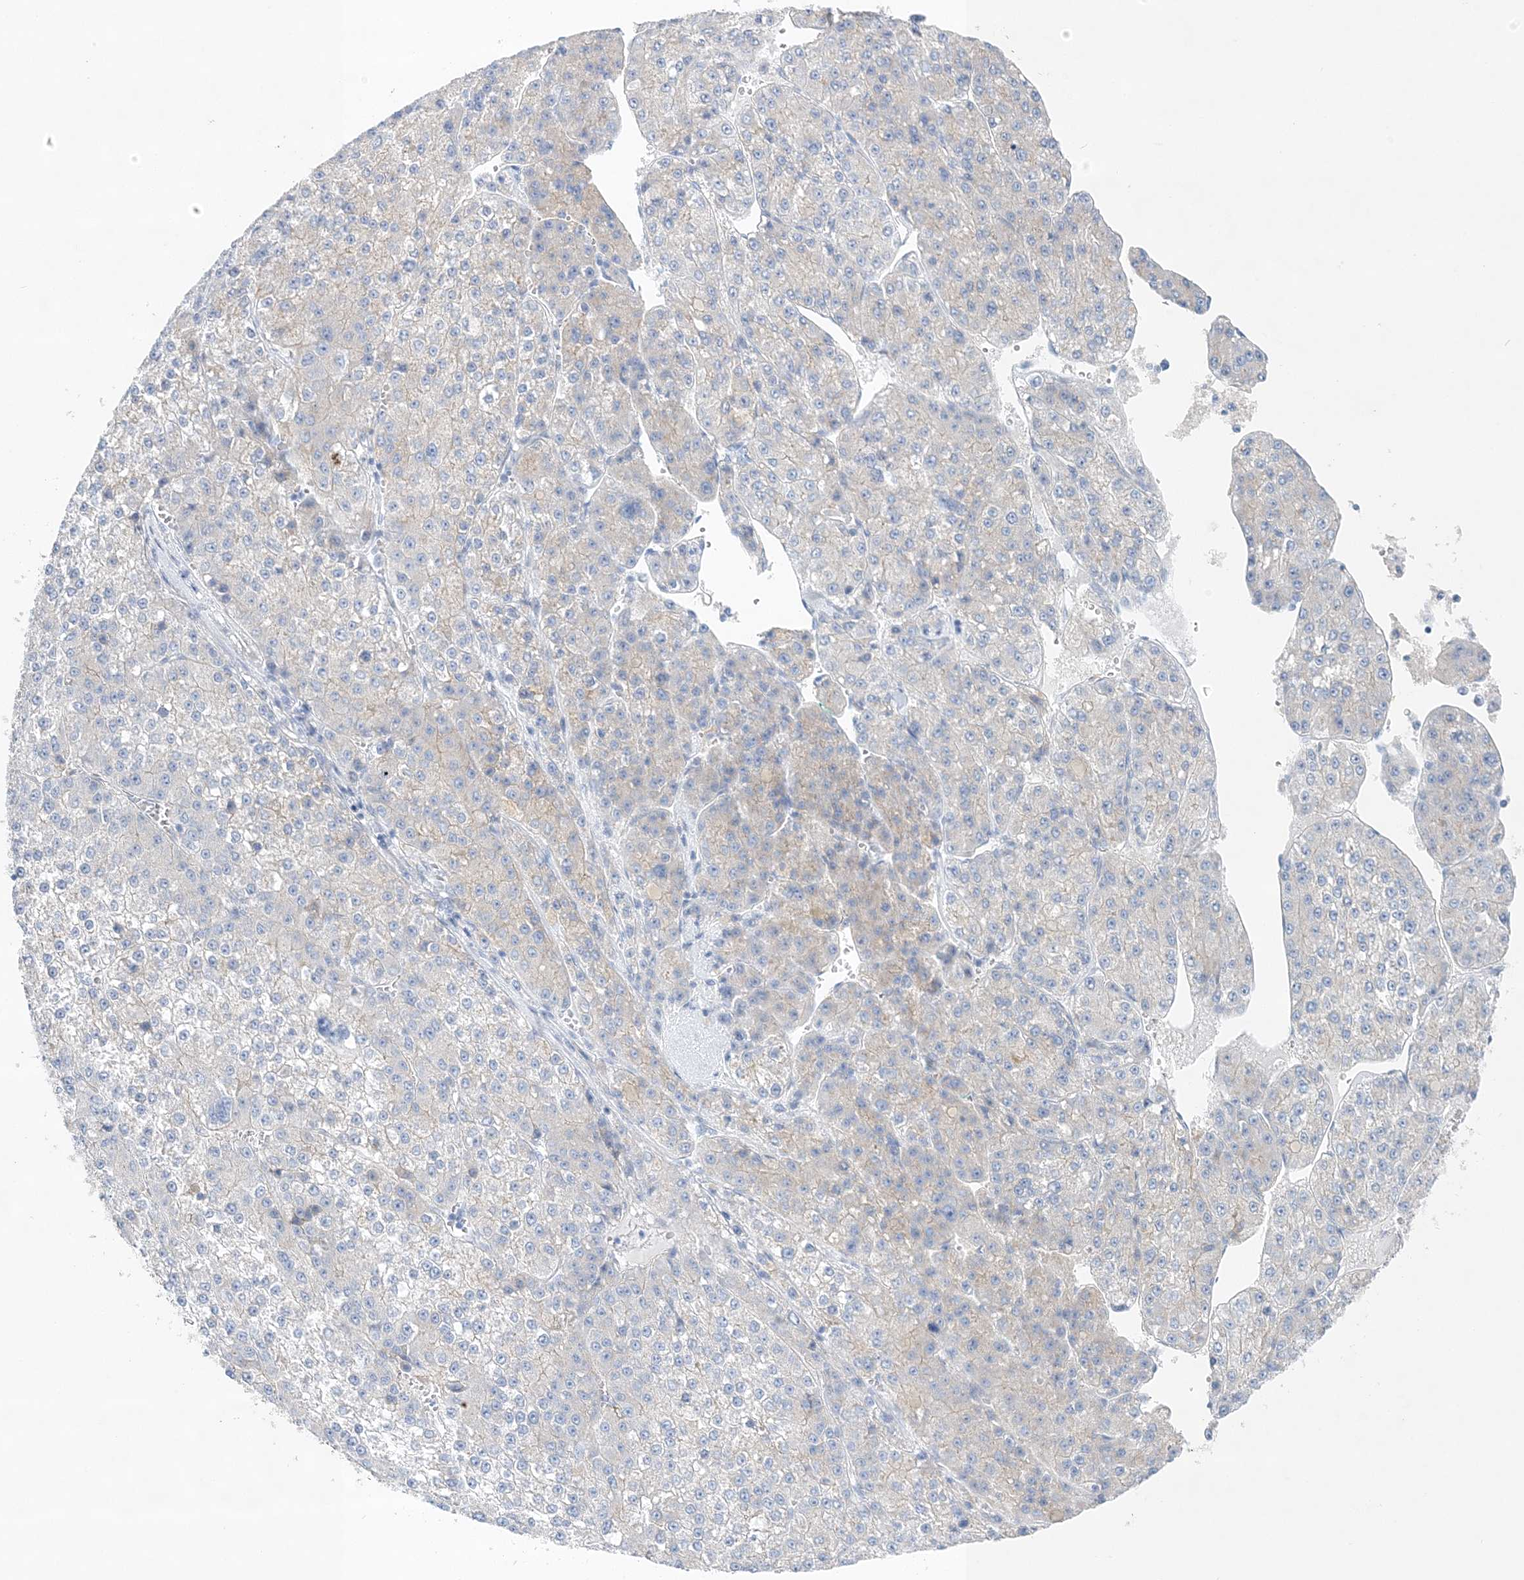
{"staining": {"intensity": "weak", "quantity": "<25%", "location": "cytoplasmic/membranous"}, "tissue": "liver cancer", "cell_type": "Tumor cells", "image_type": "cancer", "snomed": [{"axis": "morphology", "description": "Carcinoma, Hepatocellular, NOS"}, {"axis": "topography", "description": "Liver"}], "caption": "This is an immunohistochemistry (IHC) image of human hepatocellular carcinoma (liver). There is no expression in tumor cells.", "gene": "SLC5A6", "patient": {"sex": "female", "age": 73}}